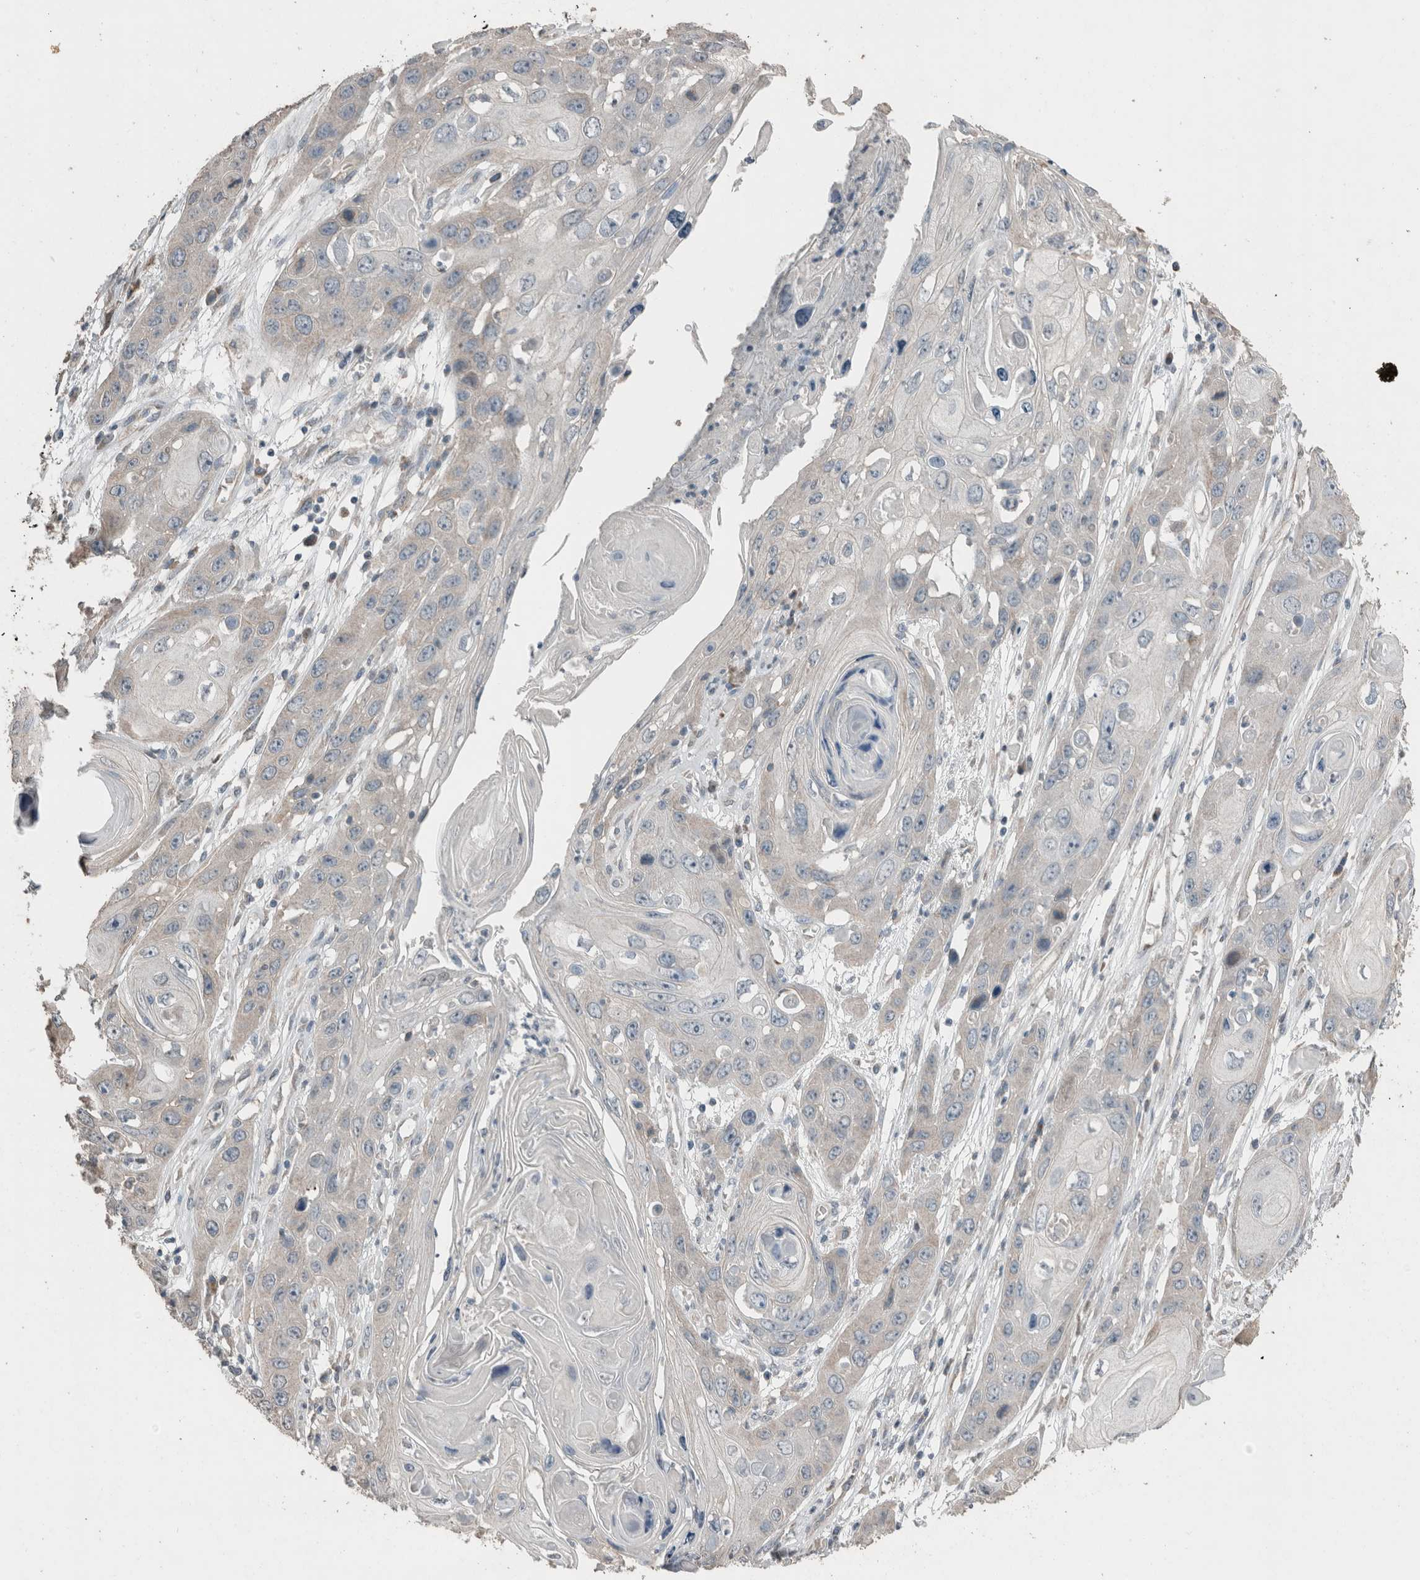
{"staining": {"intensity": "negative", "quantity": "none", "location": "none"}, "tissue": "skin cancer", "cell_type": "Tumor cells", "image_type": "cancer", "snomed": [{"axis": "morphology", "description": "Squamous cell carcinoma, NOS"}, {"axis": "topography", "description": "Skin"}], "caption": "A photomicrograph of human squamous cell carcinoma (skin) is negative for staining in tumor cells. (Stains: DAB immunohistochemistry with hematoxylin counter stain, Microscopy: brightfield microscopy at high magnification).", "gene": "ACVR2B", "patient": {"sex": "male", "age": 55}}